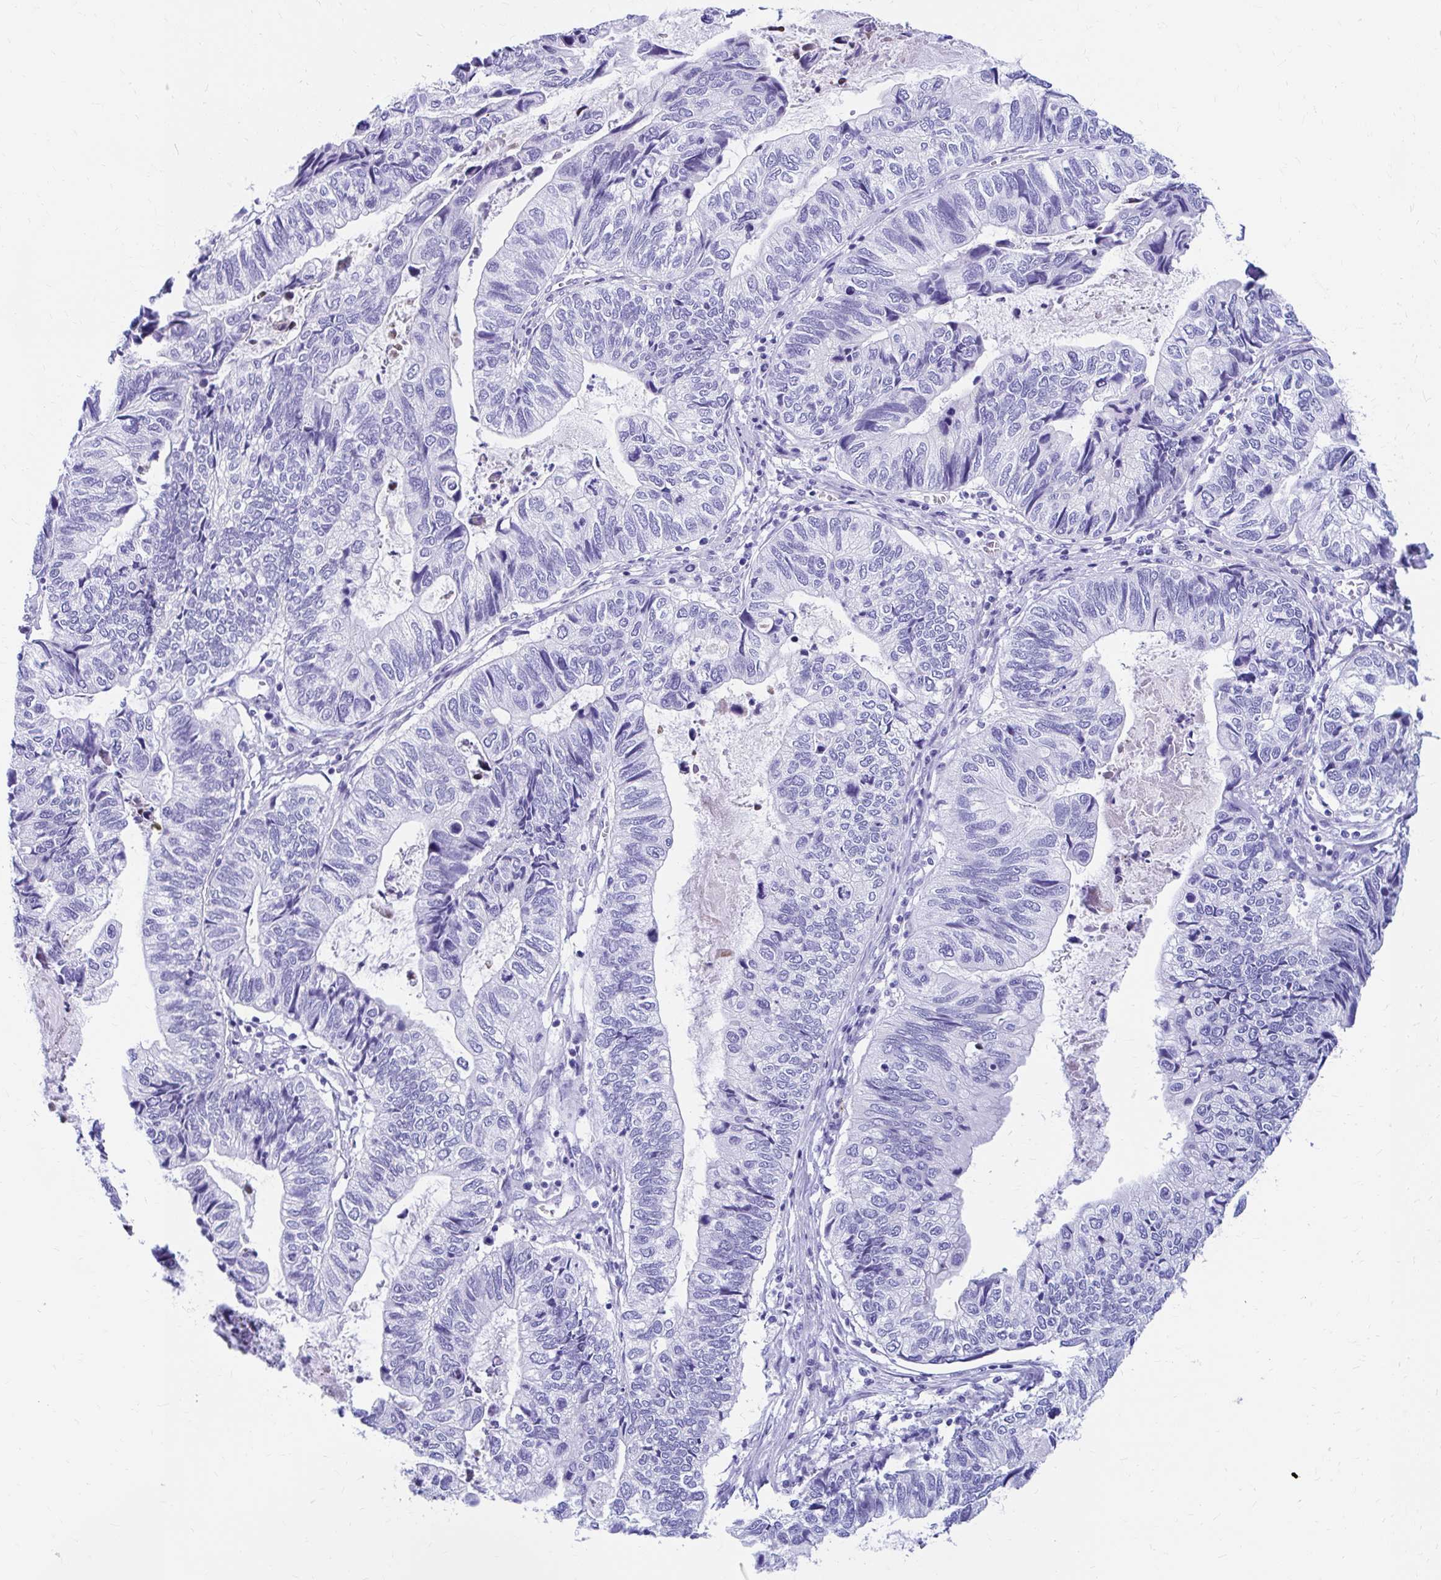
{"staining": {"intensity": "negative", "quantity": "none", "location": "none"}, "tissue": "stomach cancer", "cell_type": "Tumor cells", "image_type": "cancer", "snomed": [{"axis": "morphology", "description": "Adenocarcinoma, NOS"}, {"axis": "topography", "description": "Stomach, upper"}], "caption": "DAB immunohistochemical staining of stomach cancer exhibits no significant positivity in tumor cells. (Stains: DAB IHC with hematoxylin counter stain, Microscopy: brightfield microscopy at high magnification).", "gene": "NSG2", "patient": {"sex": "female", "age": 67}}